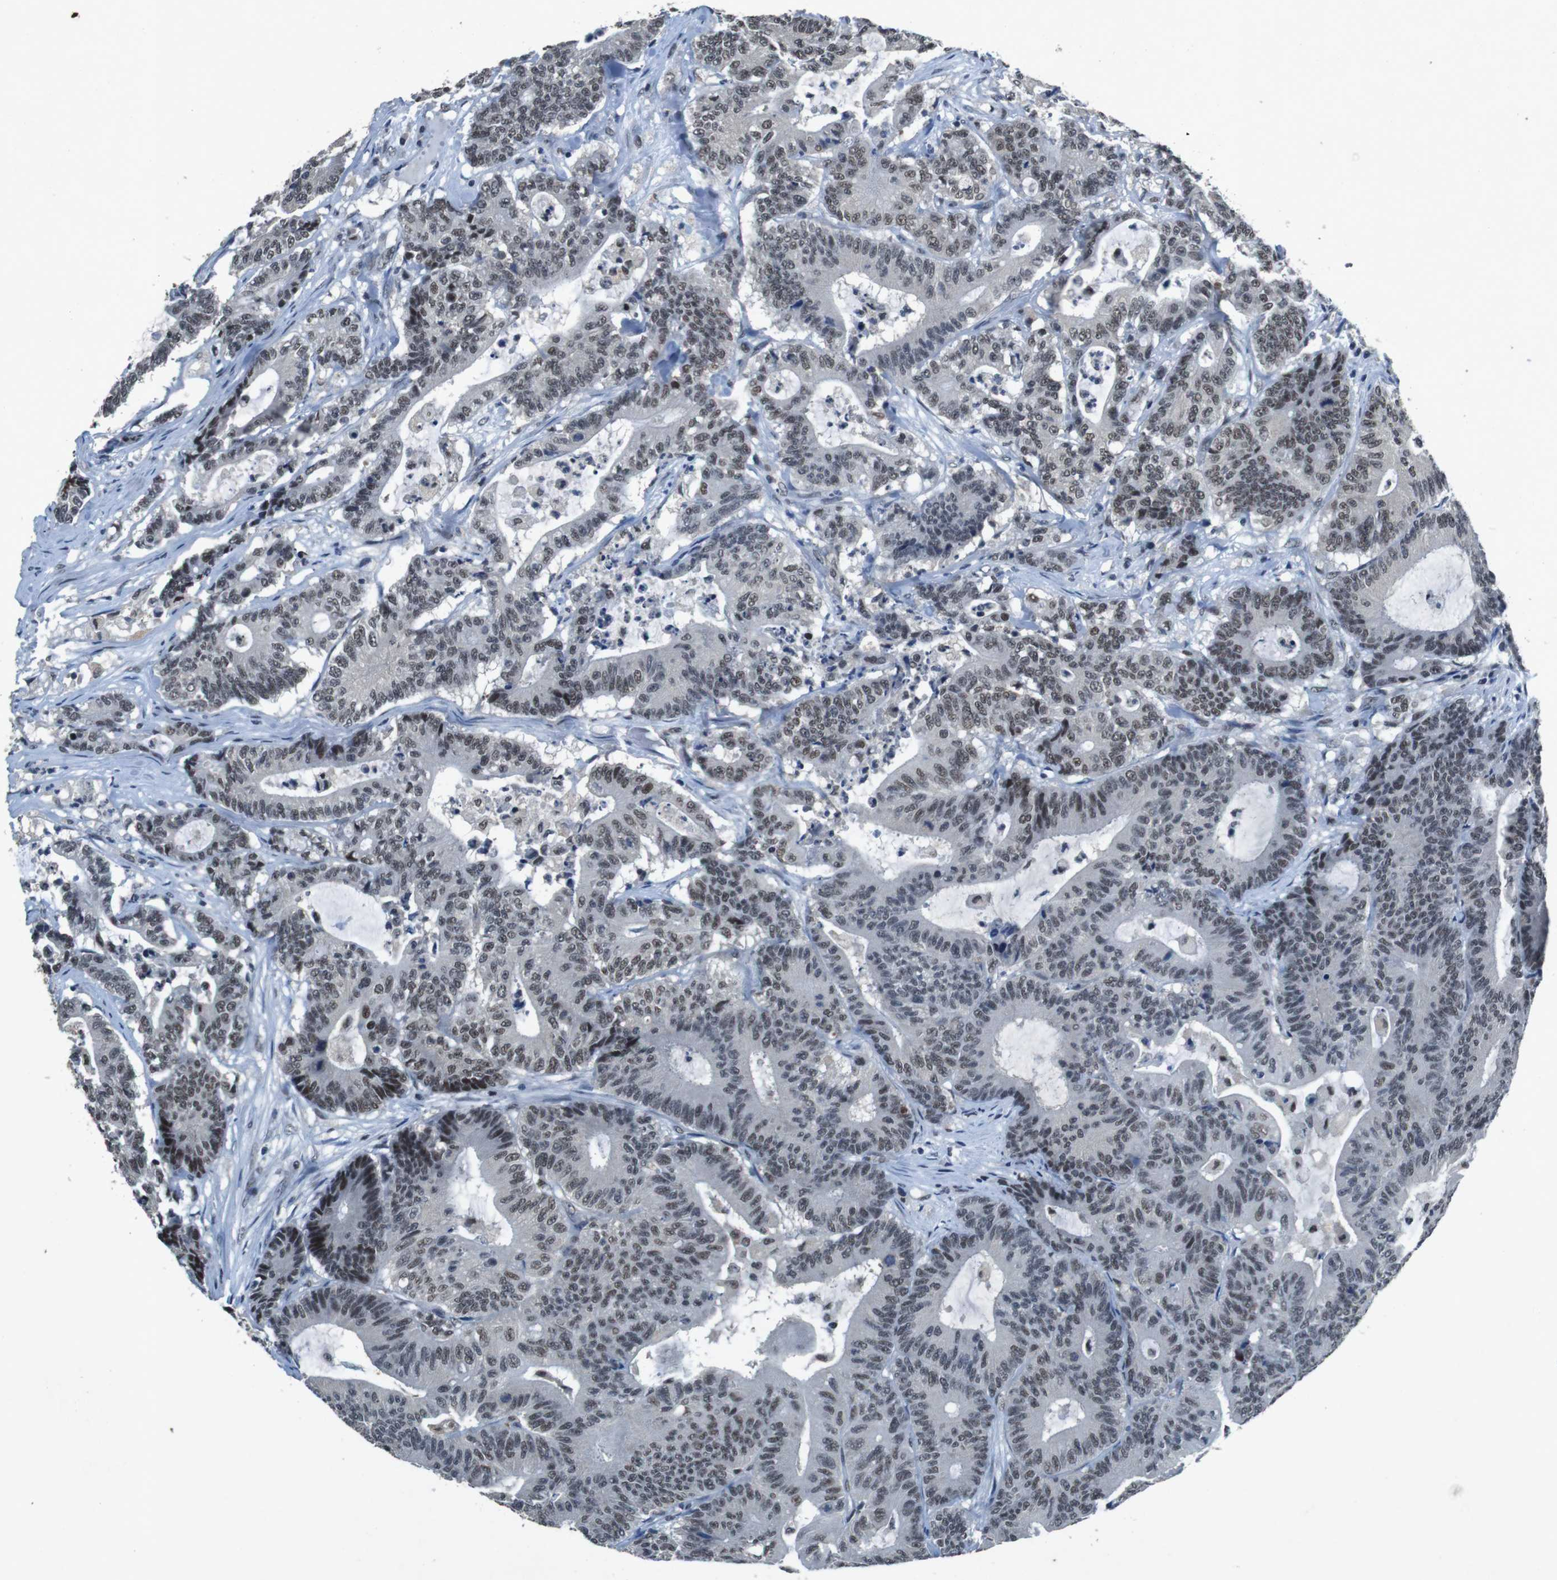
{"staining": {"intensity": "weak", "quantity": ">75%", "location": "nuclear"}, "tissue": "colorectal cancer", "cell_type": "Tumor cells", "image_type": "cancer", "snomed": [{"axis": "morphology", "description": "Adenocarcinoma, NOS"}, {"axis": "topography", "description": "Colon"}], "caption": "Colorectal cancer (adenocarcinoma) stained with DAB (3,3'-diaminobenzidine) immunohistochemistry (IHC) reveals low levels of weak nuclear staining in about >75% of tumor cells. (DAB = brown stain, brightfield microscopy at high magnification).", "gene": "USP7", "patient": {"sex": "female", "age": 84}}